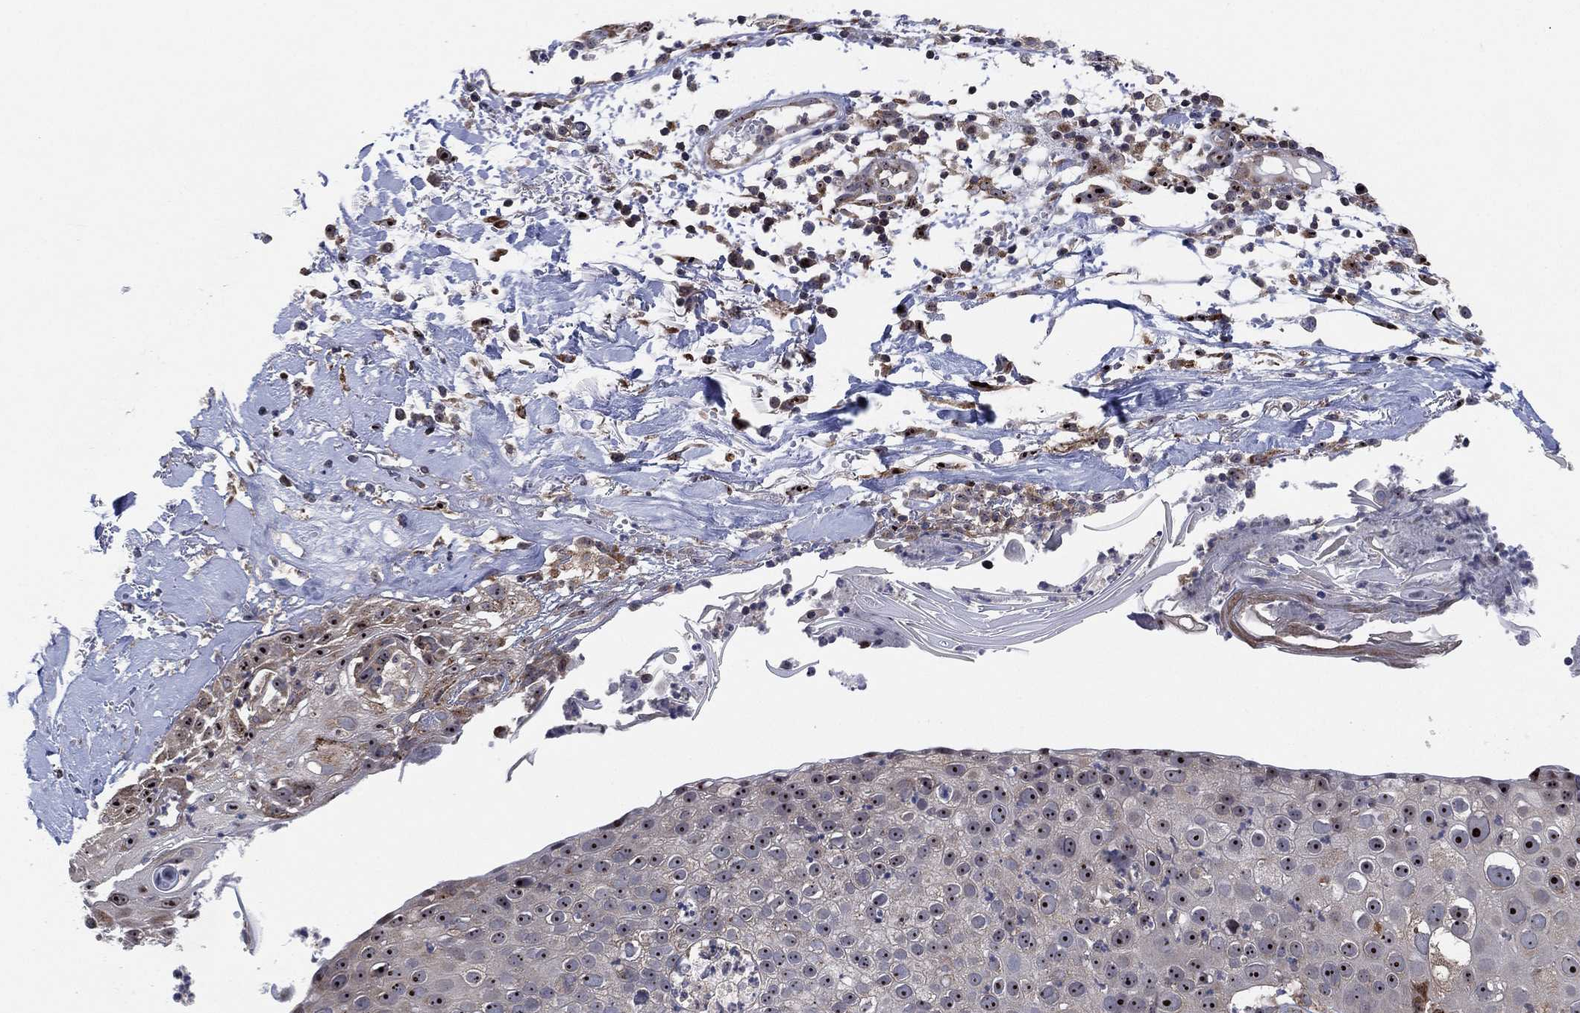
{"staining": {"intensity": "moderate", "quantity": "<25%", "location": "nuclear"}, "tissue": "skin cancer", "cell_type": "Tumor cells", "image_type": "cancer", "snomed": [{"axis": "morphology", "description": "Squamous cell carcinoma, NOS"}, {"axis": "topography", "description": "Skin"}], "caption": "Squamous cell carcinoma (skin) stained for a protein displays moderate nuclear positivity in tumor cells.", "gene": "FAM104A", "patient": {"sex": "male", "age": 71}}